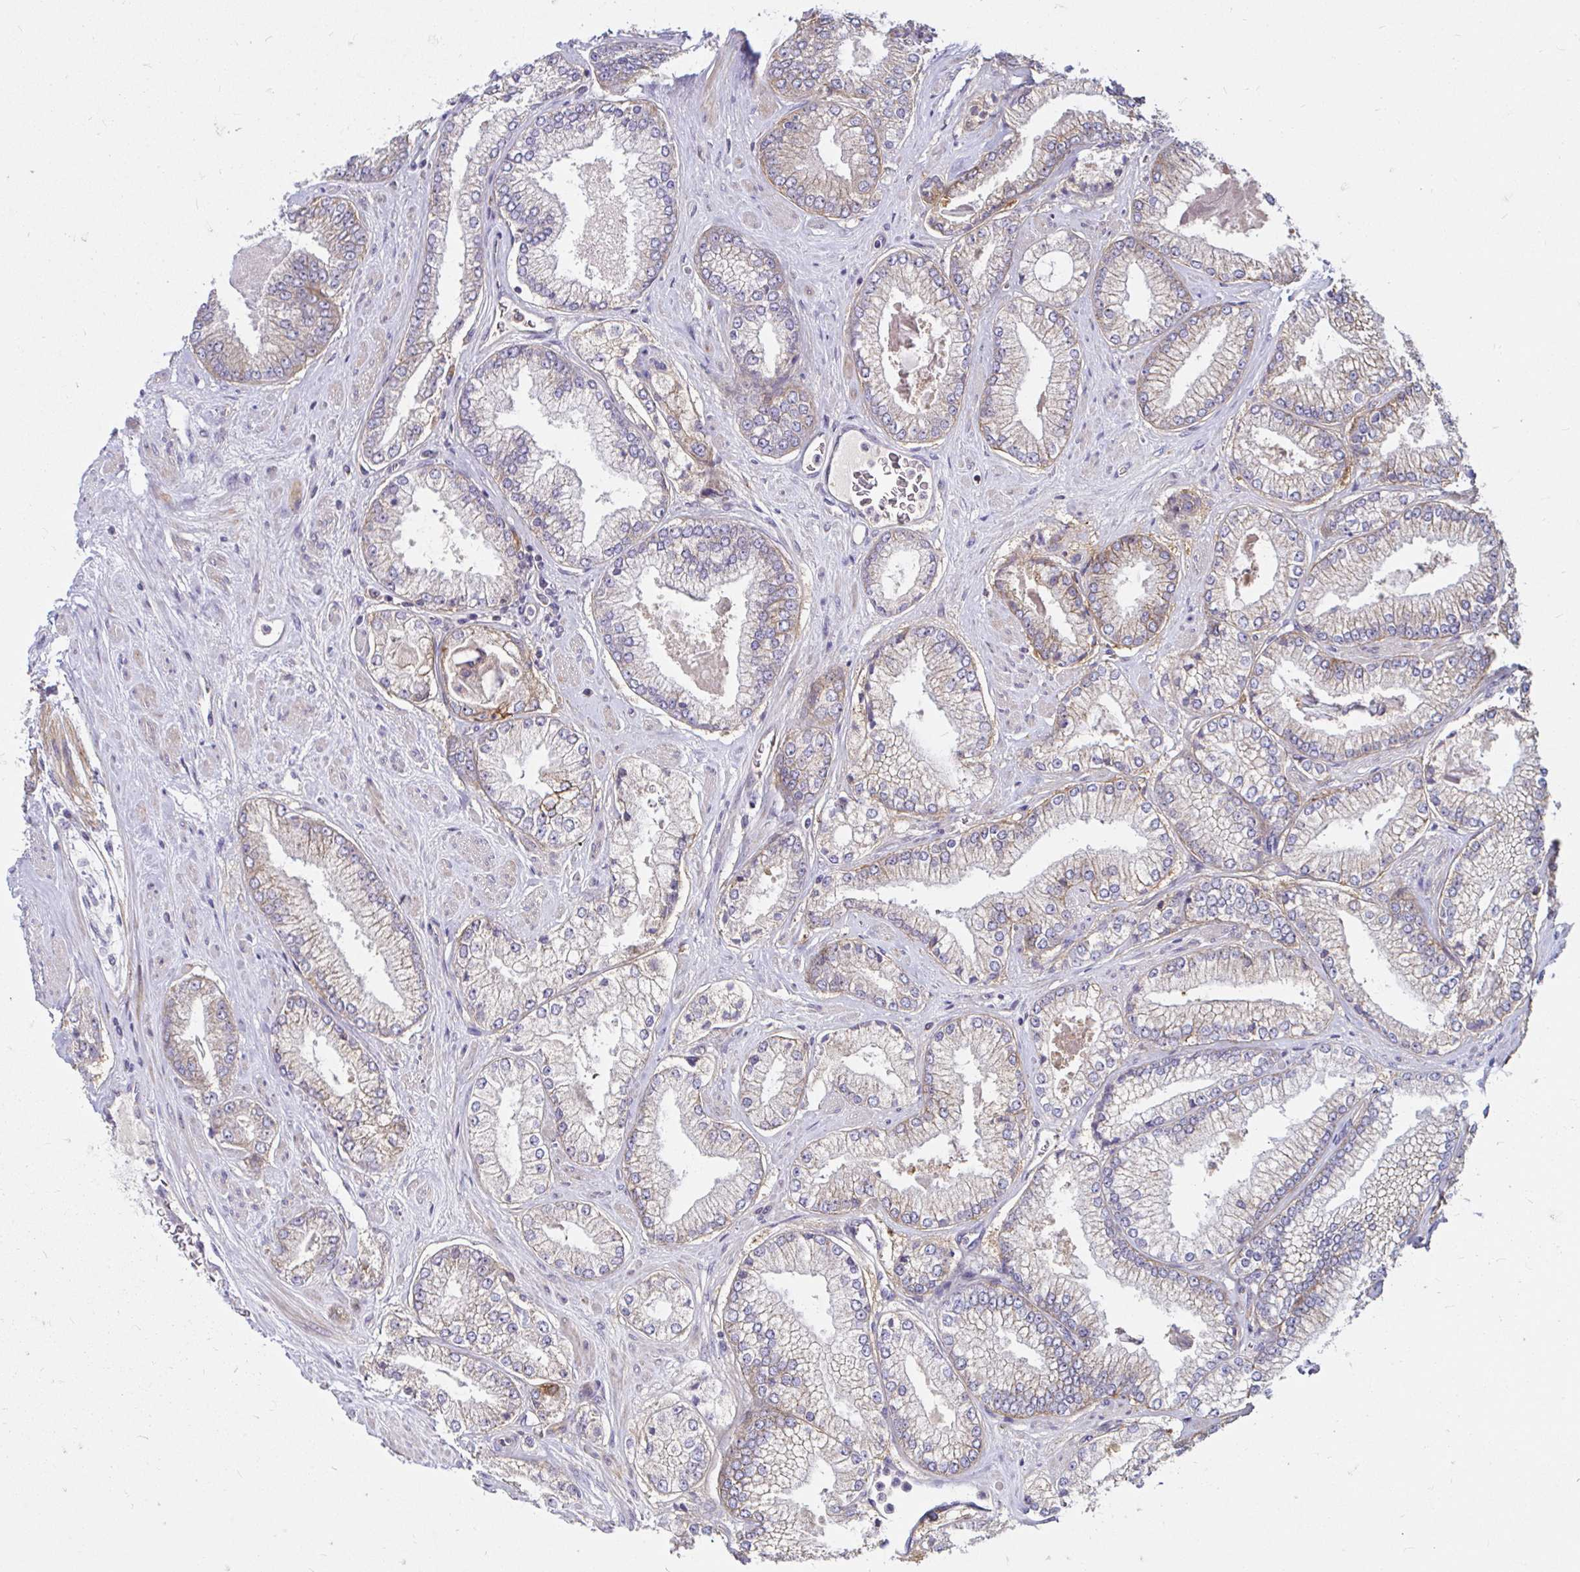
{"staining": {"intensity": "negative", "quantity": "none", "location": "none"}, "tissue": "prostate cancer", "cell_type": "Tumor cells", "image_type": "cancer", "snomed": [{"axis": "morphology", "description": "Adenocarcinoma, Low grade"}, {"axis": "topography", "description": "Prostate"}], "caption": "Immunohistochemistry (IHC) of human prostate cancer (adenocarcinoma (low-grade)) displays no positivity in tumor cells.", "gene": "ITGA2", "patient": {"sex": "male", "age": 67}}